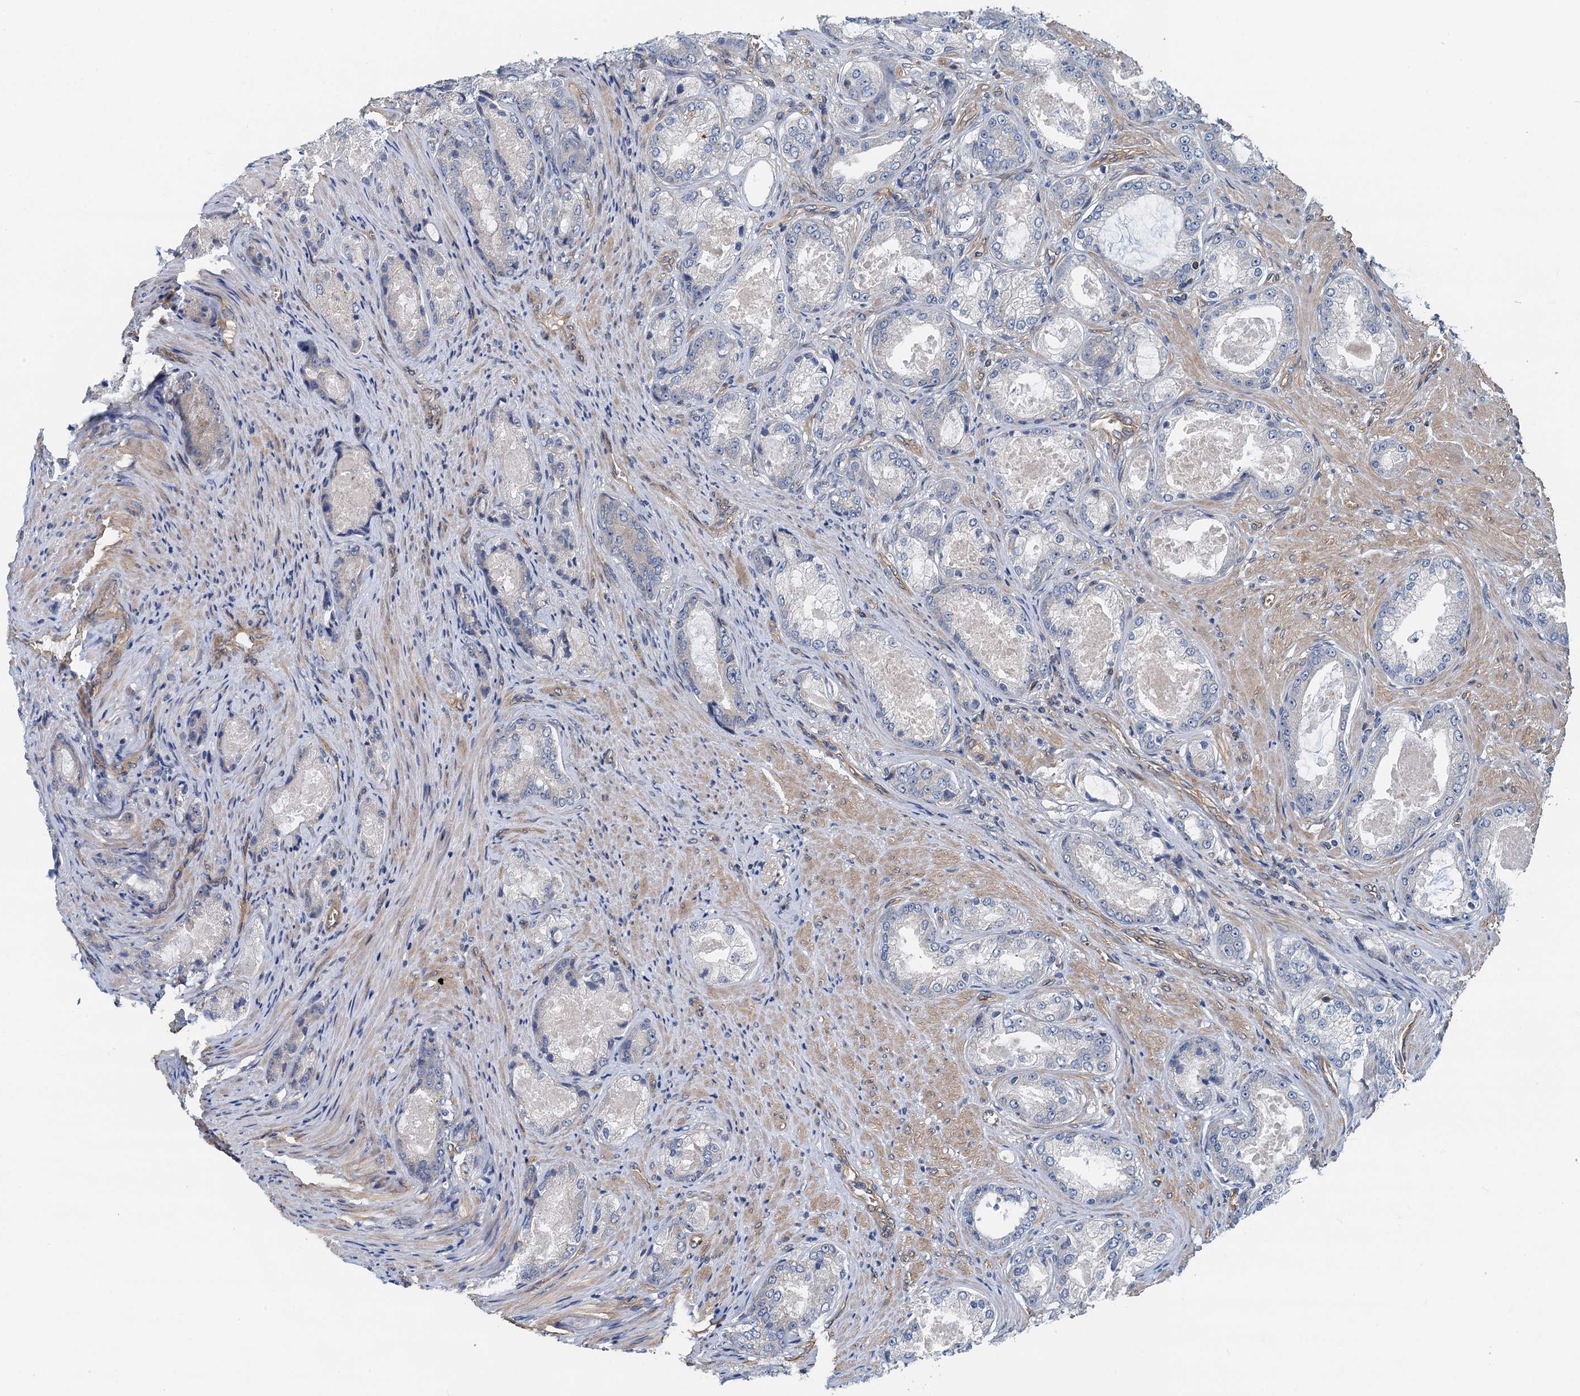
{"staining": {"intensity": "negative", "quantity": "none", "location": "none"}, "tissue": "prostate cancer", "cell_type": "Tumor cells", "image_type": "cancer", "snomed": [{"axis": "morphology", "description": "Adenocarcinoma, Low grade"}, {"axis": "topography", "description": "Prostate"}], "caption": "The IHC micrograph has no significant expression in tumor cells of prostate cancer tissue. (DAB (3,3'-diaminobenzidine) immunohistochemistry, high magnification).", "gene": "ROGDI", "patient": {"sex": "male", "age": 68}}